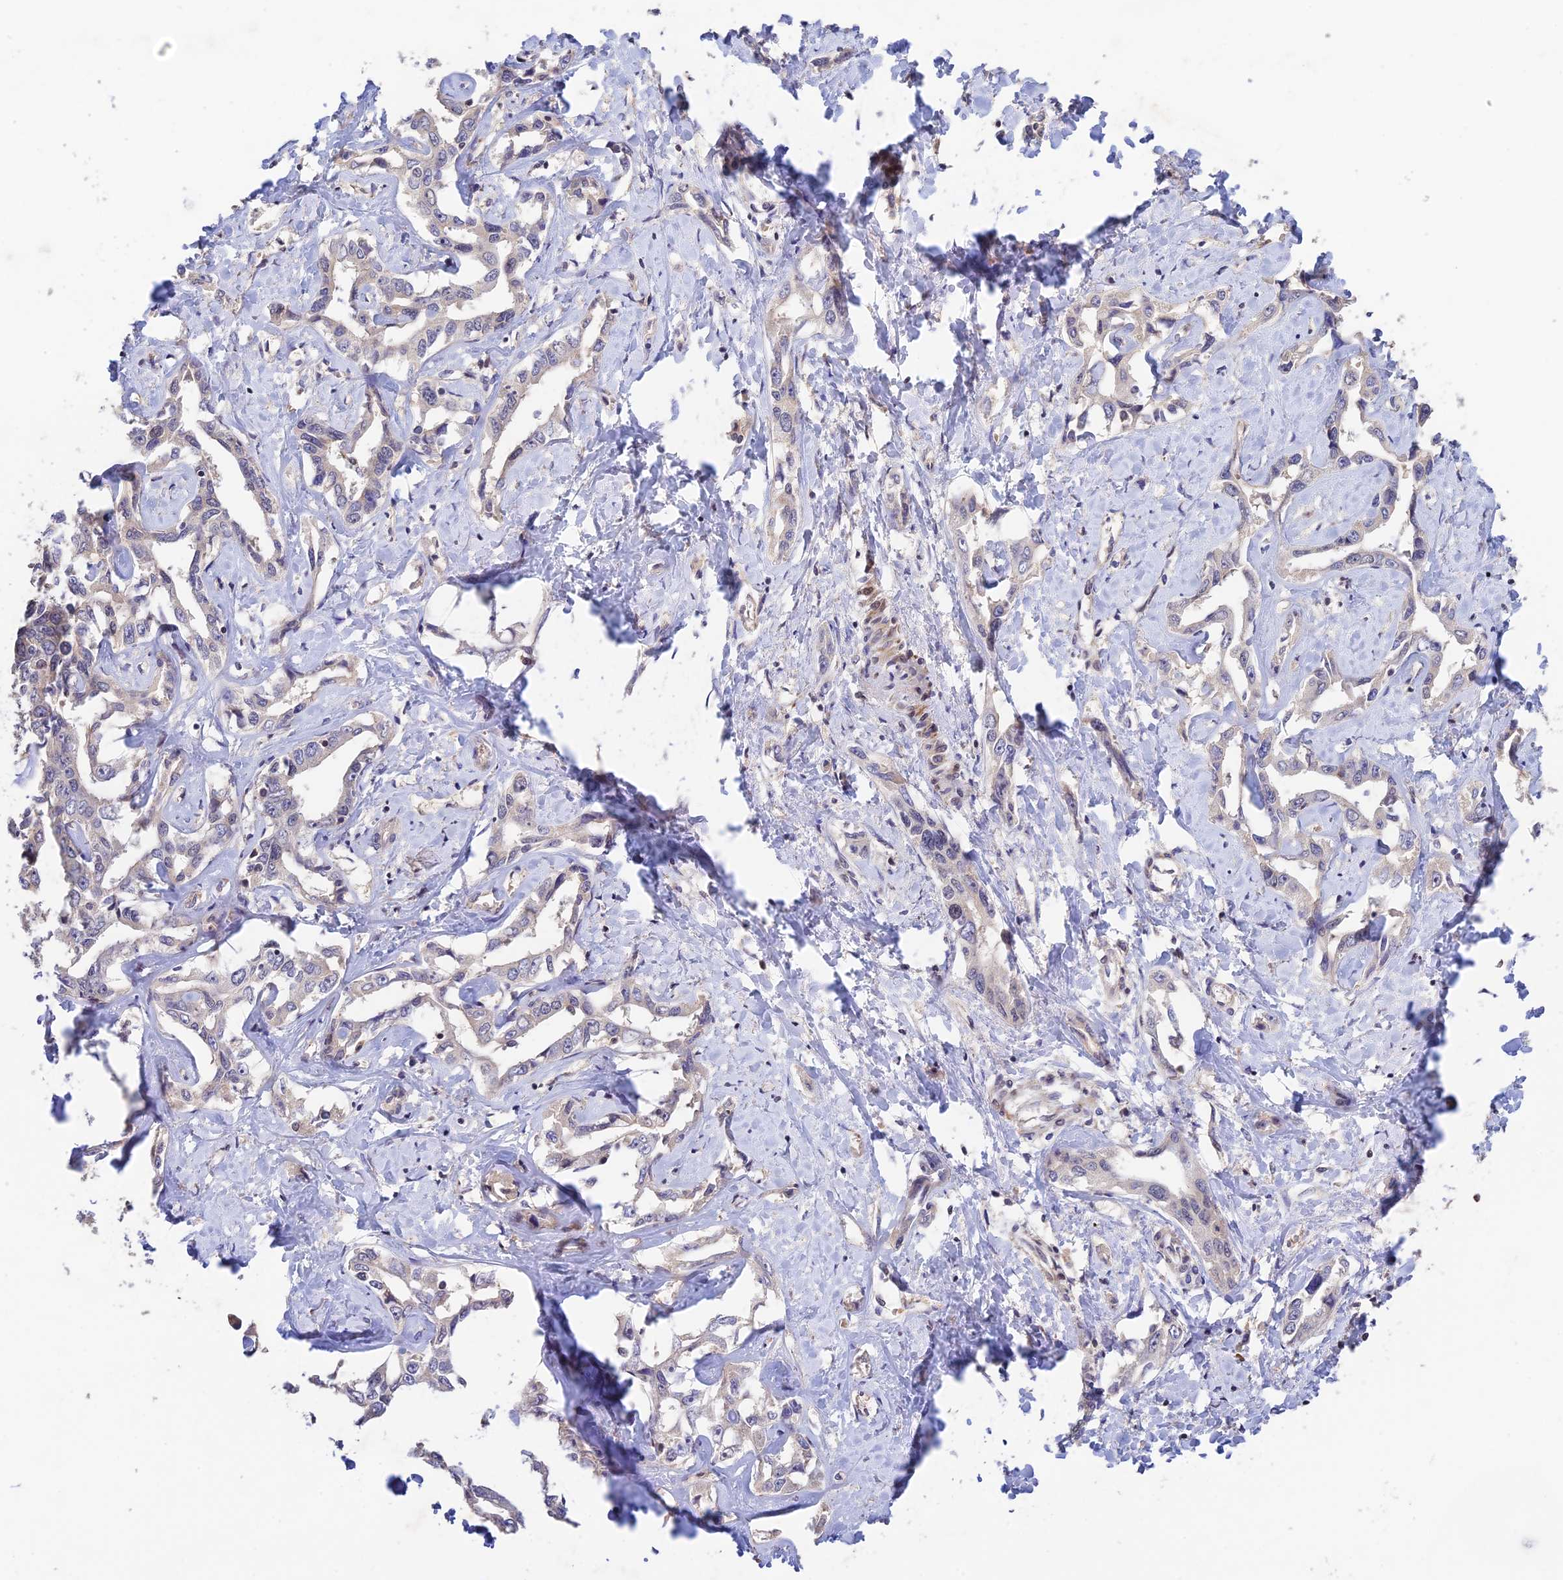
{"staining": {"intensity": "negative", "quantity": "none", "location": "none"}, "tissue": "liver cancer", "cell_type": "Tumor cells", "image_type": "cancer", "snomed": [{"axis": "morphology", "description": "Cholangiocarcinoma"}, {"axis": "topography", "description": "Liver"}], "caption": "The image displays no staining of tumor cells in cholangiocarcinoma (liver).", "gene": "CWH43", "patient": {"sex": "male", "age": 59}}